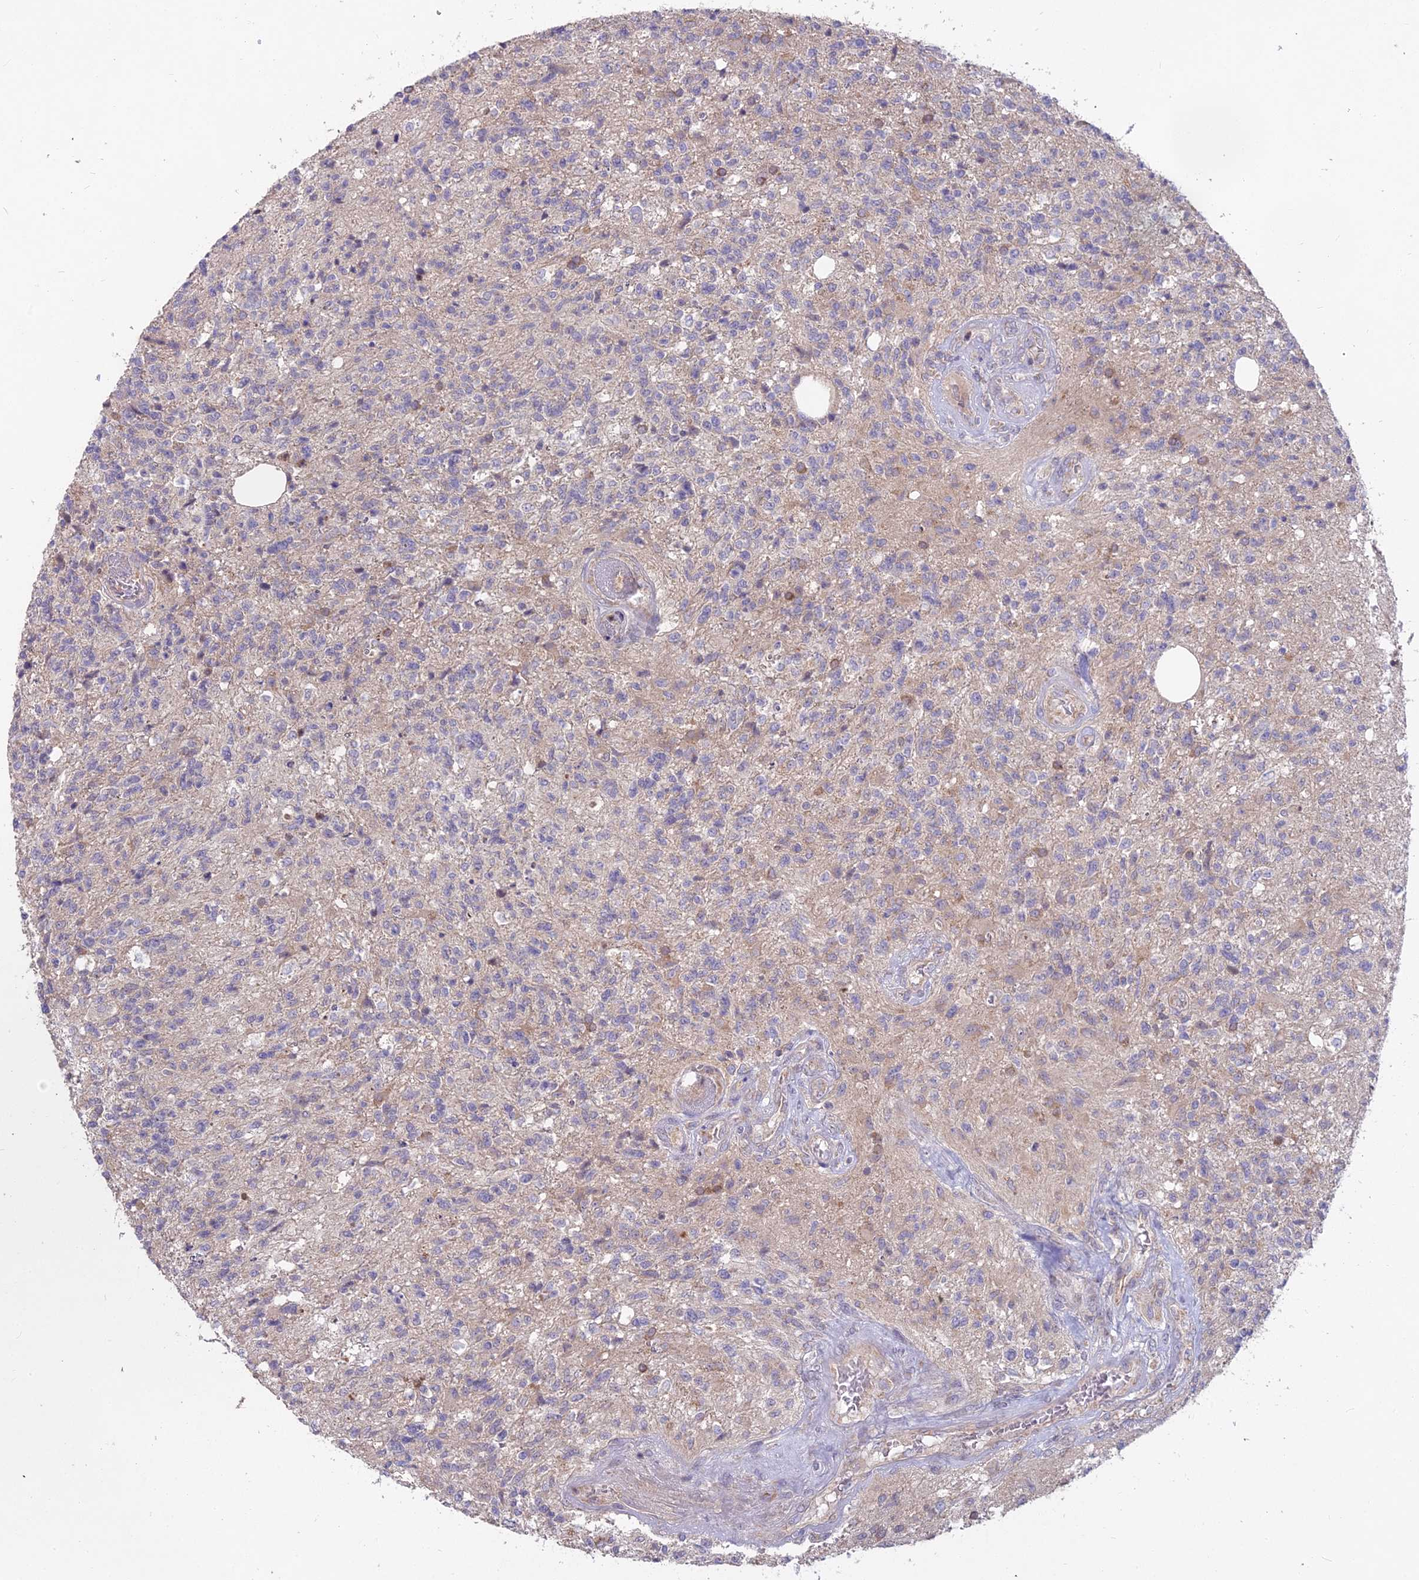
{"staining": {"intensity": "negative", "quantity": "none", "location": "none"}, "tissue": "glioma", "cell_type": "Tumor cells", "image_type": "cancer", "snomed": [{"axis": "morphology", "description": "Glioma, malignant, High grade"}, {"axis": "topography", "description": "Brain"}], "caption": "Human malignant glioma (high-grade) stained for a protein using IHC displays no expression in tumor cells.", "gene": "MICU2", "patient": {"sex": "male", "age": 56}}